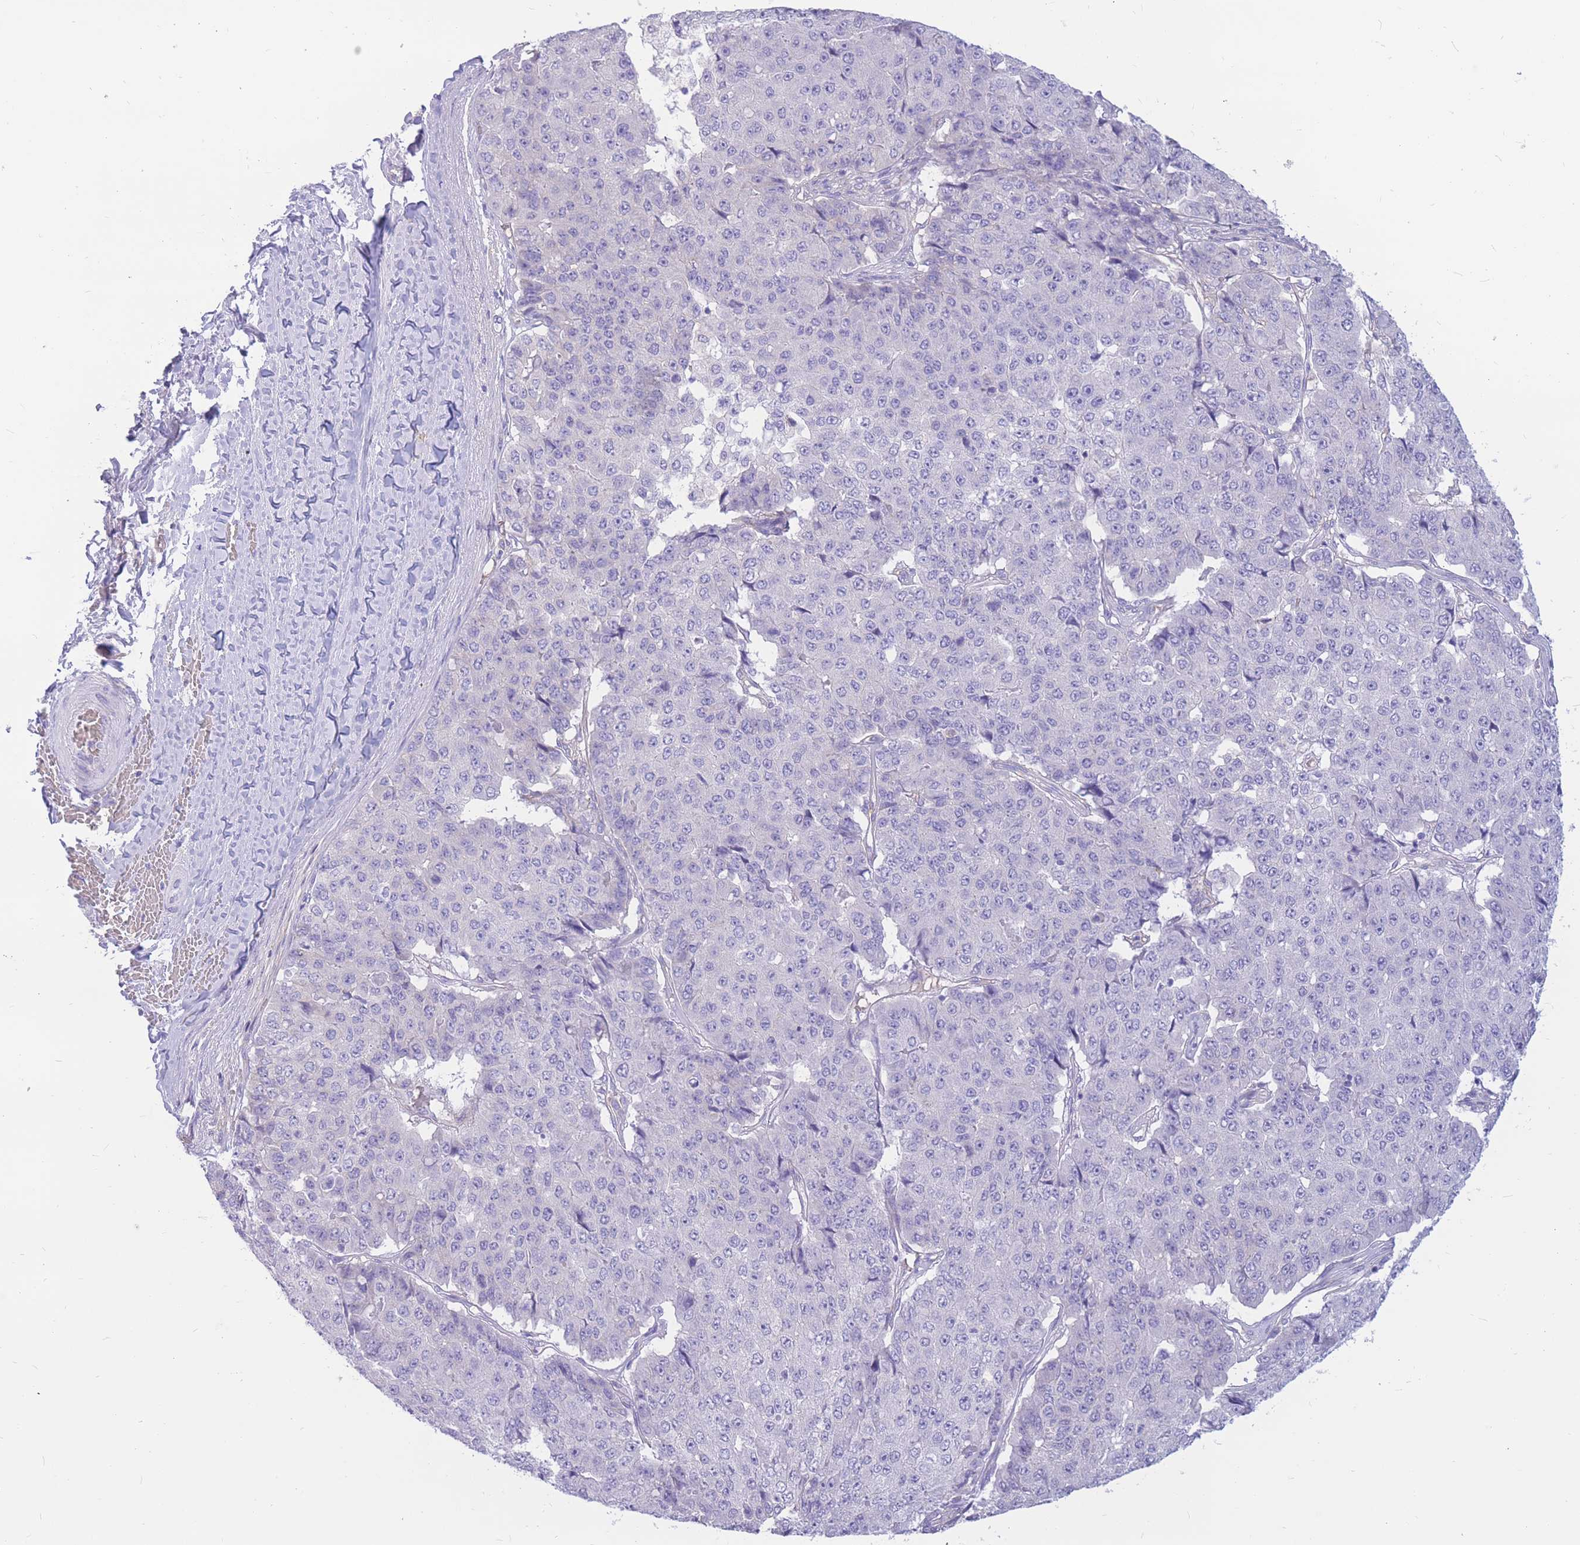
{"staining": {"intensity": "negative", "quantity": "none", "location": "none"}, "tissue": "pancreatic cancer", "cell_type": "Tumor cells", "image_type": "cancer", "snomed": [{"axis": "morphology", "description": "Adenocarcinoma, NOS"}, {"axis": "topography", "description": "Pancreas"}], "caption": "The photomicrograph exhibits no staining of tumor cells in pancreatic adenocarcinoma.", "gene": "ADD2", "patient": {"sex": "male", "age": 50}}